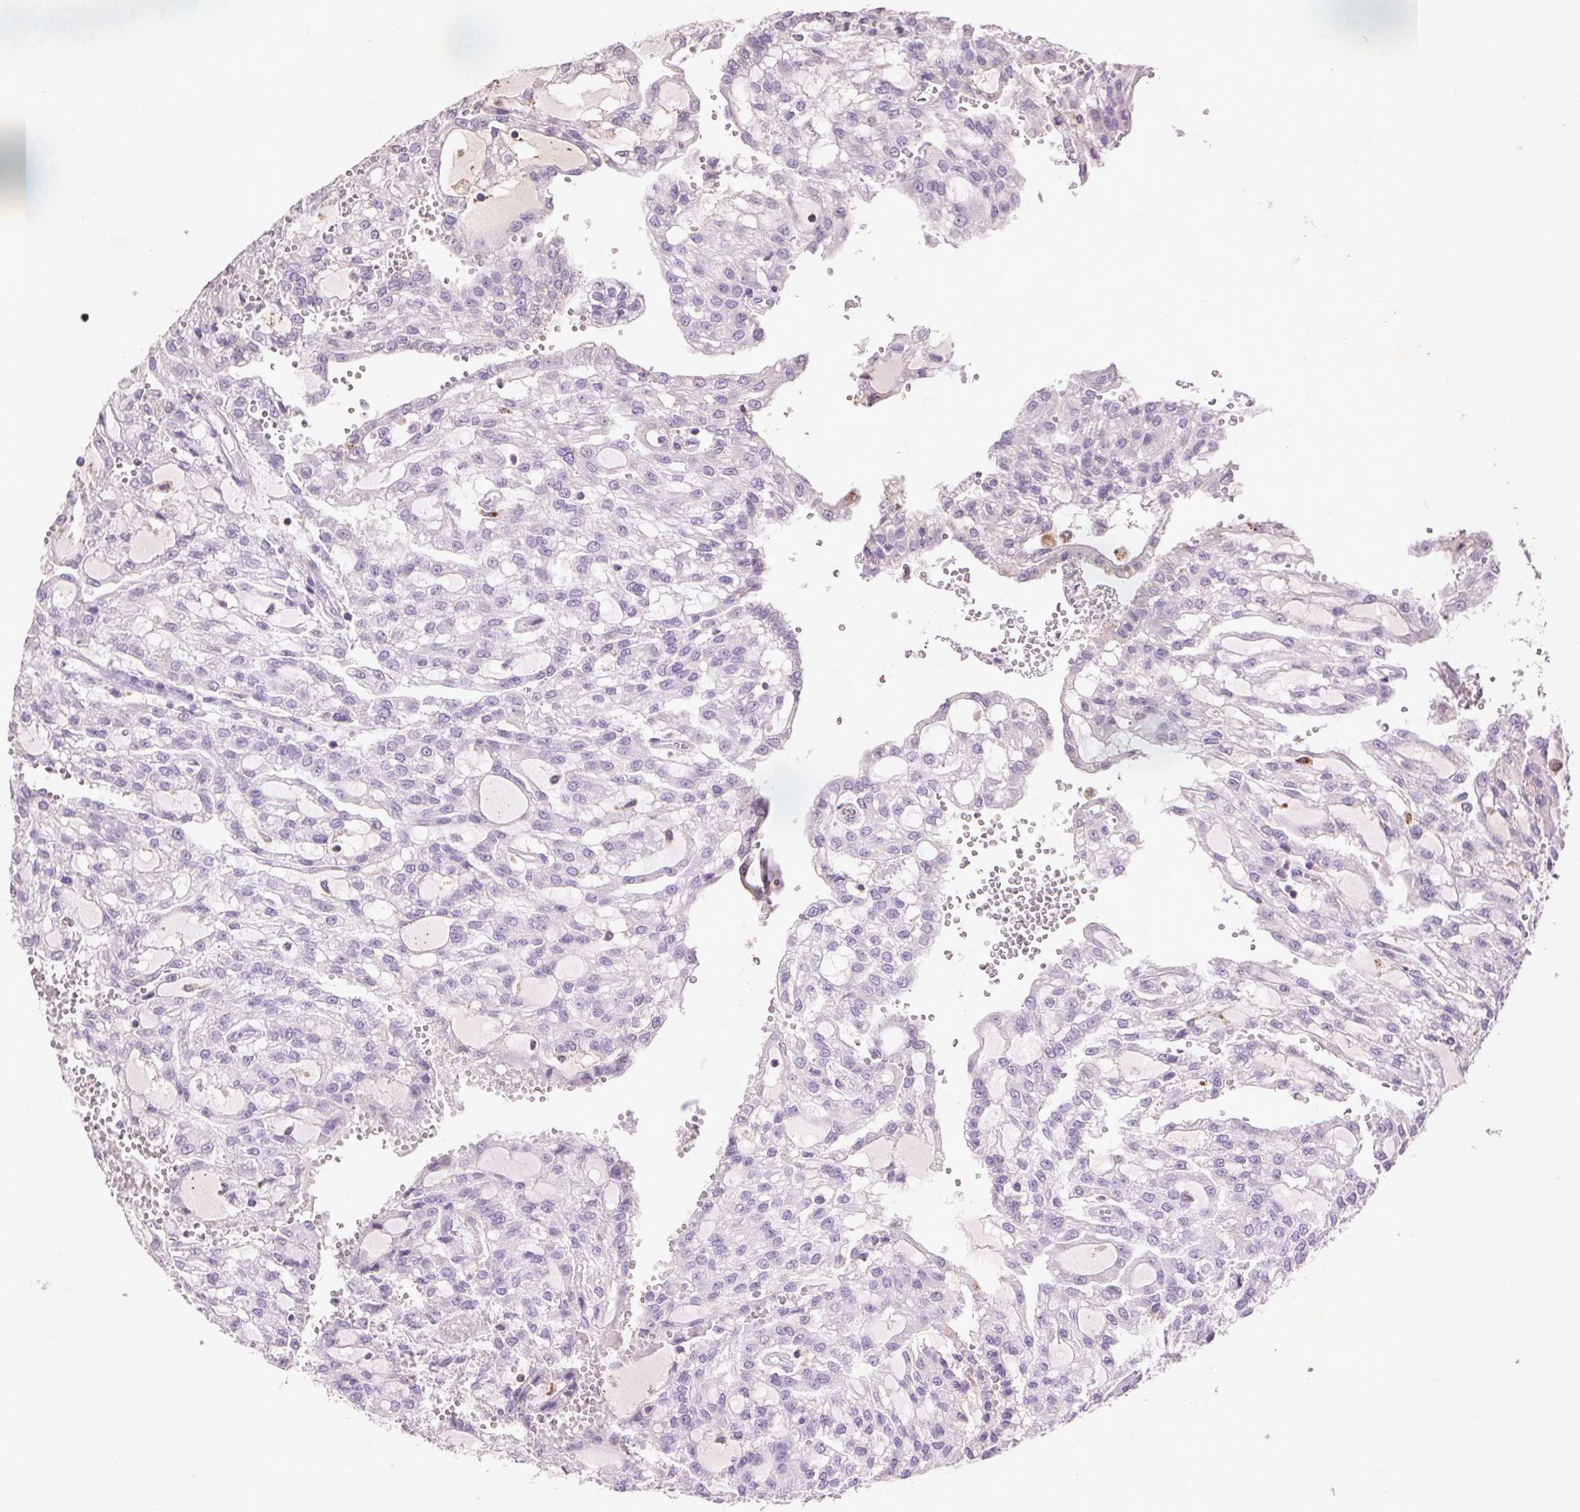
{"staining": {"intensity": "negative", "quantity": "none", "location": "none"}, "tissue": "renal cancer", "cell_type": "Tumor cells", "image_type": "cancer", "snomed": [{"axis": "morphology", "description": "Adenocarcinoma, NOS"}, {"axis": "topography", "description": "Kidney"}], "caption": "High magnification brightfield microscopy of adenocarcinoma (renal) stained with DAB (3,3'-diaminobenzidine) (brown) and counterstained with hematoxylin (blue): tumor cells show no significant expression.", "gene": "FNDC7", "patient": {"sex": "male", "age": 63}}